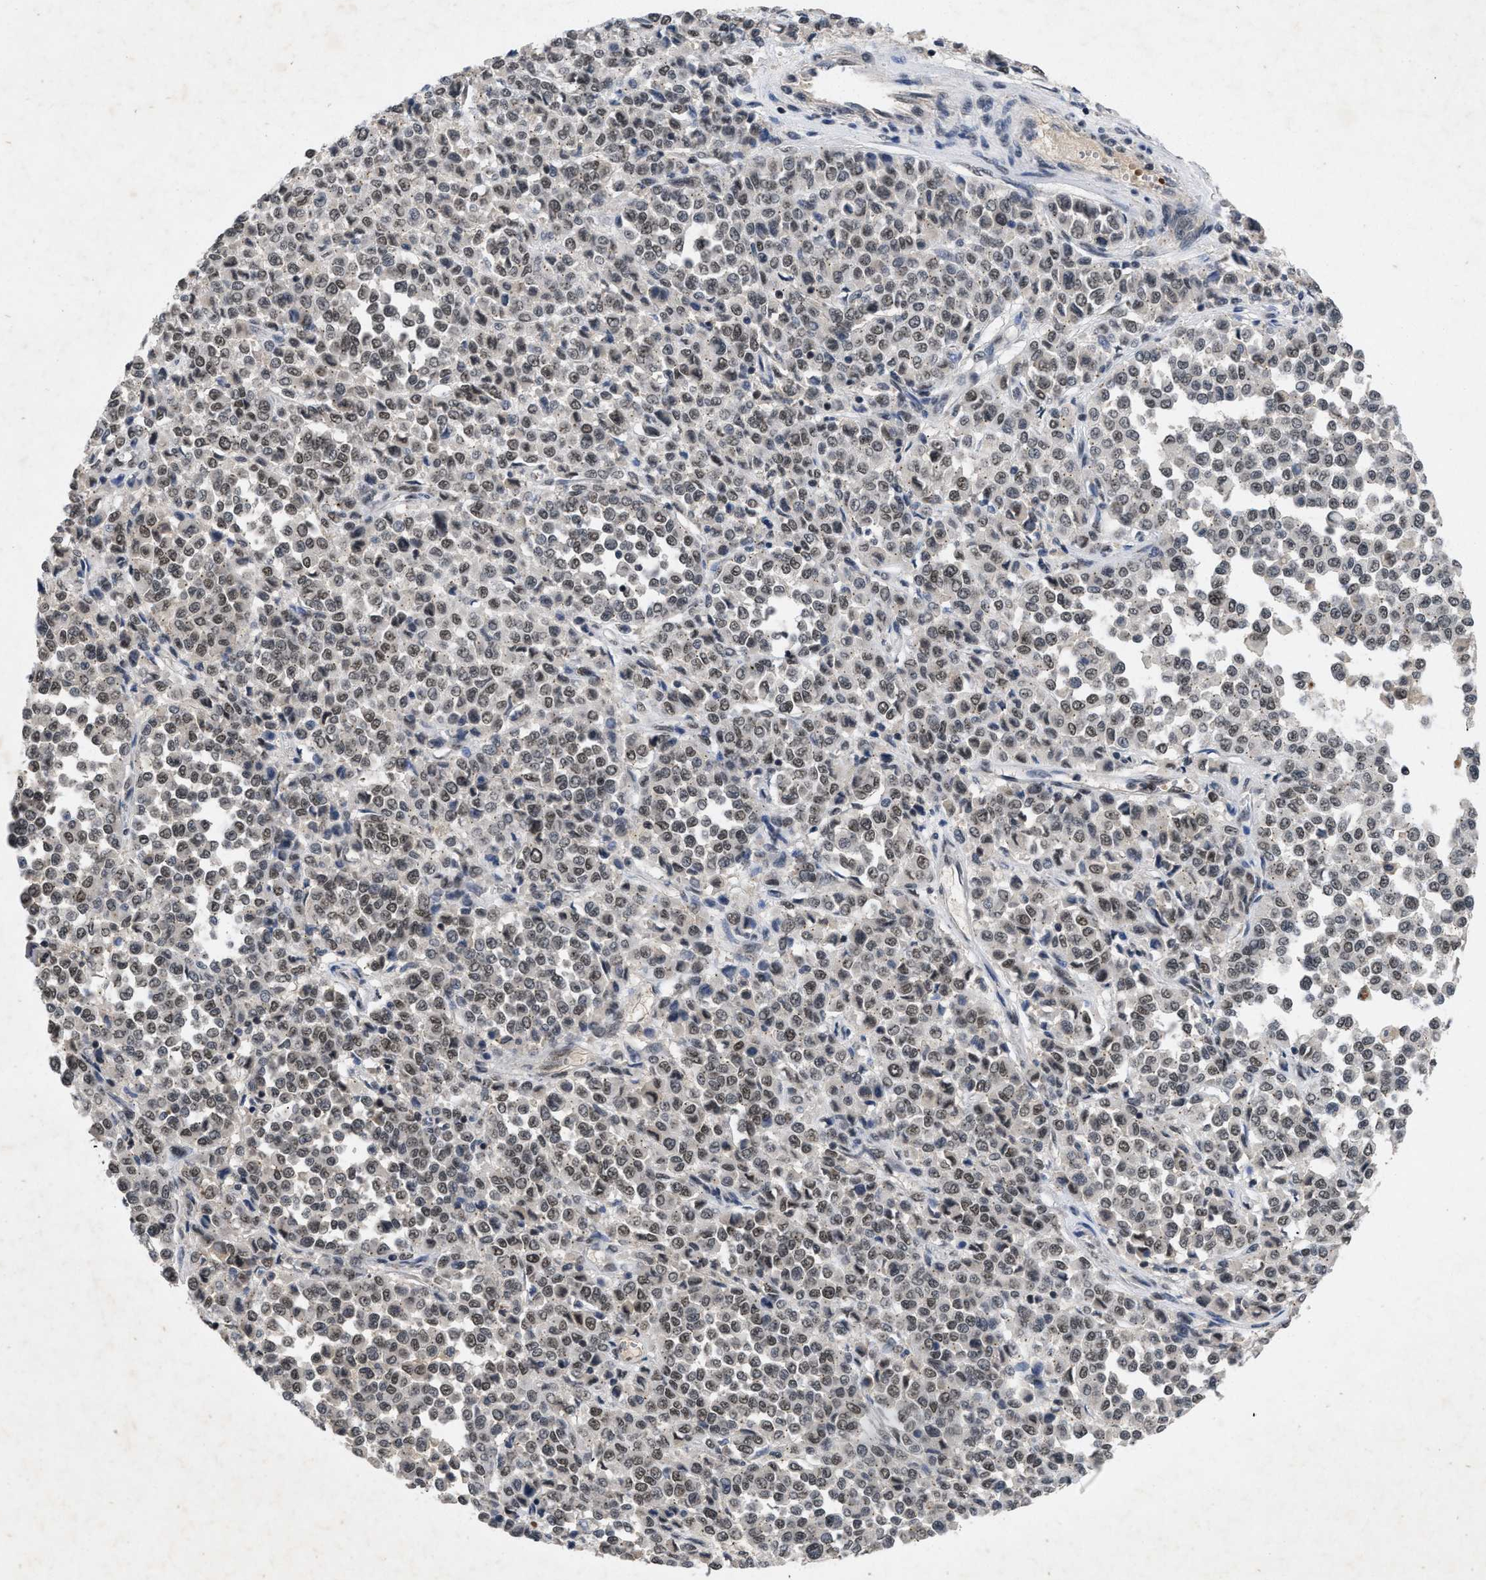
{"staining": {"intensity": "weak", "quantity": ">75%", "location": "nuclear"}, "tissue": "melanoma", "cell_type": "Tumor cells", "image_type": "cancer", "snomed": [{"axis": "morphology", "description": "Malignant melanoma, Metastatic site"}, {"axis": "topography", "description": "Pancreas"}], "caption": "High-power microscopy captured an immunohistochemistry (IHC) image of melanoma, revealing weak nuclear staining in about >75% of tumor cells.", "gene": "ZNF346", "patient": {"sex": "female", "age": 30}}